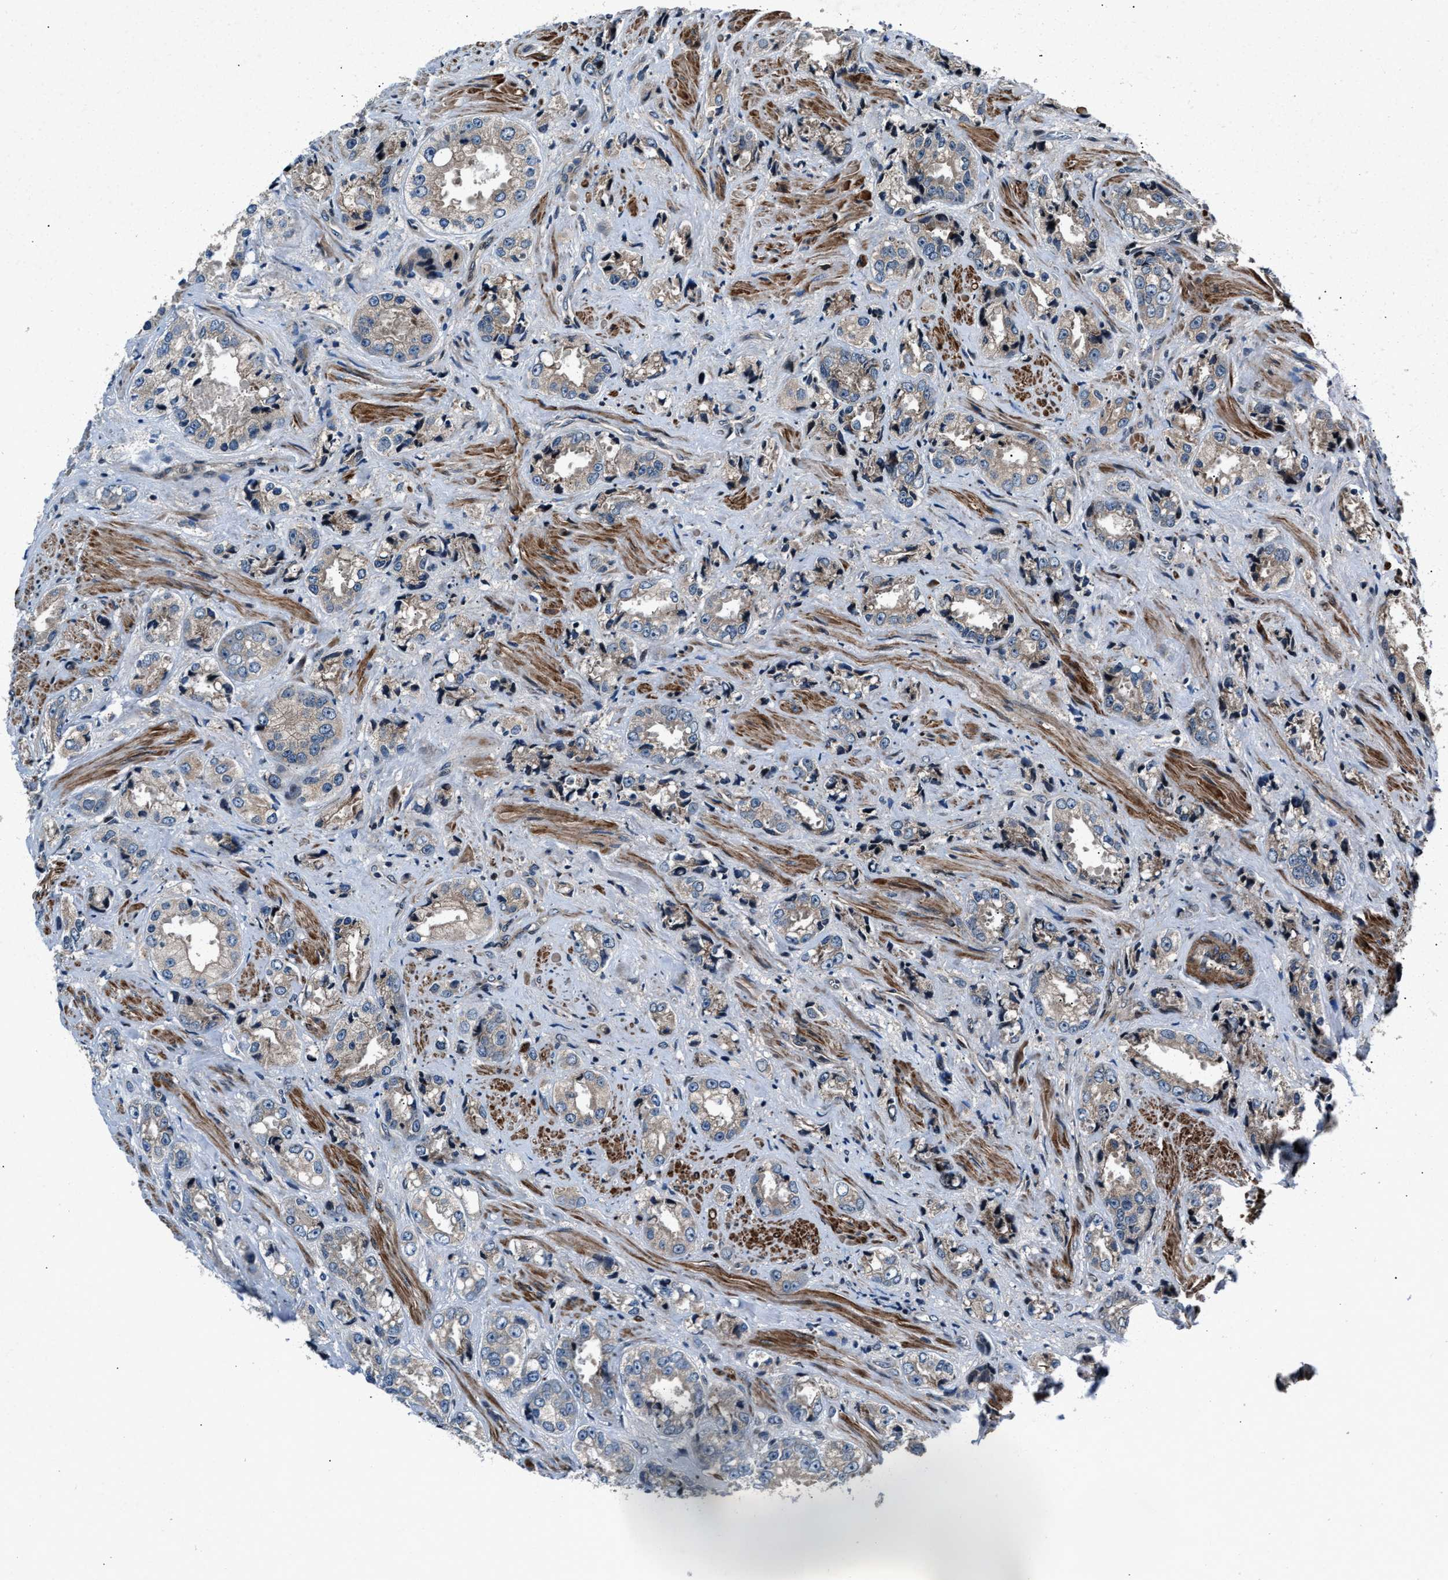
{"staining": {"intensity": "negative", "quantity": "none", "location": "none"}, "tissue": "prostate cancer", "cell_type": "Tumor cells", "image_type": "cancer", "snomed": [{"axis": "morphology", "description": "Adenocarcinoma, High grade"}, {"axis": "topography", "description": "Prostate"}], "caption": "Tumor cells show no significant positivity in prostate cancer.", "gene": "DYNC2I1", "patient": {"sex": "male", "age": 61}}